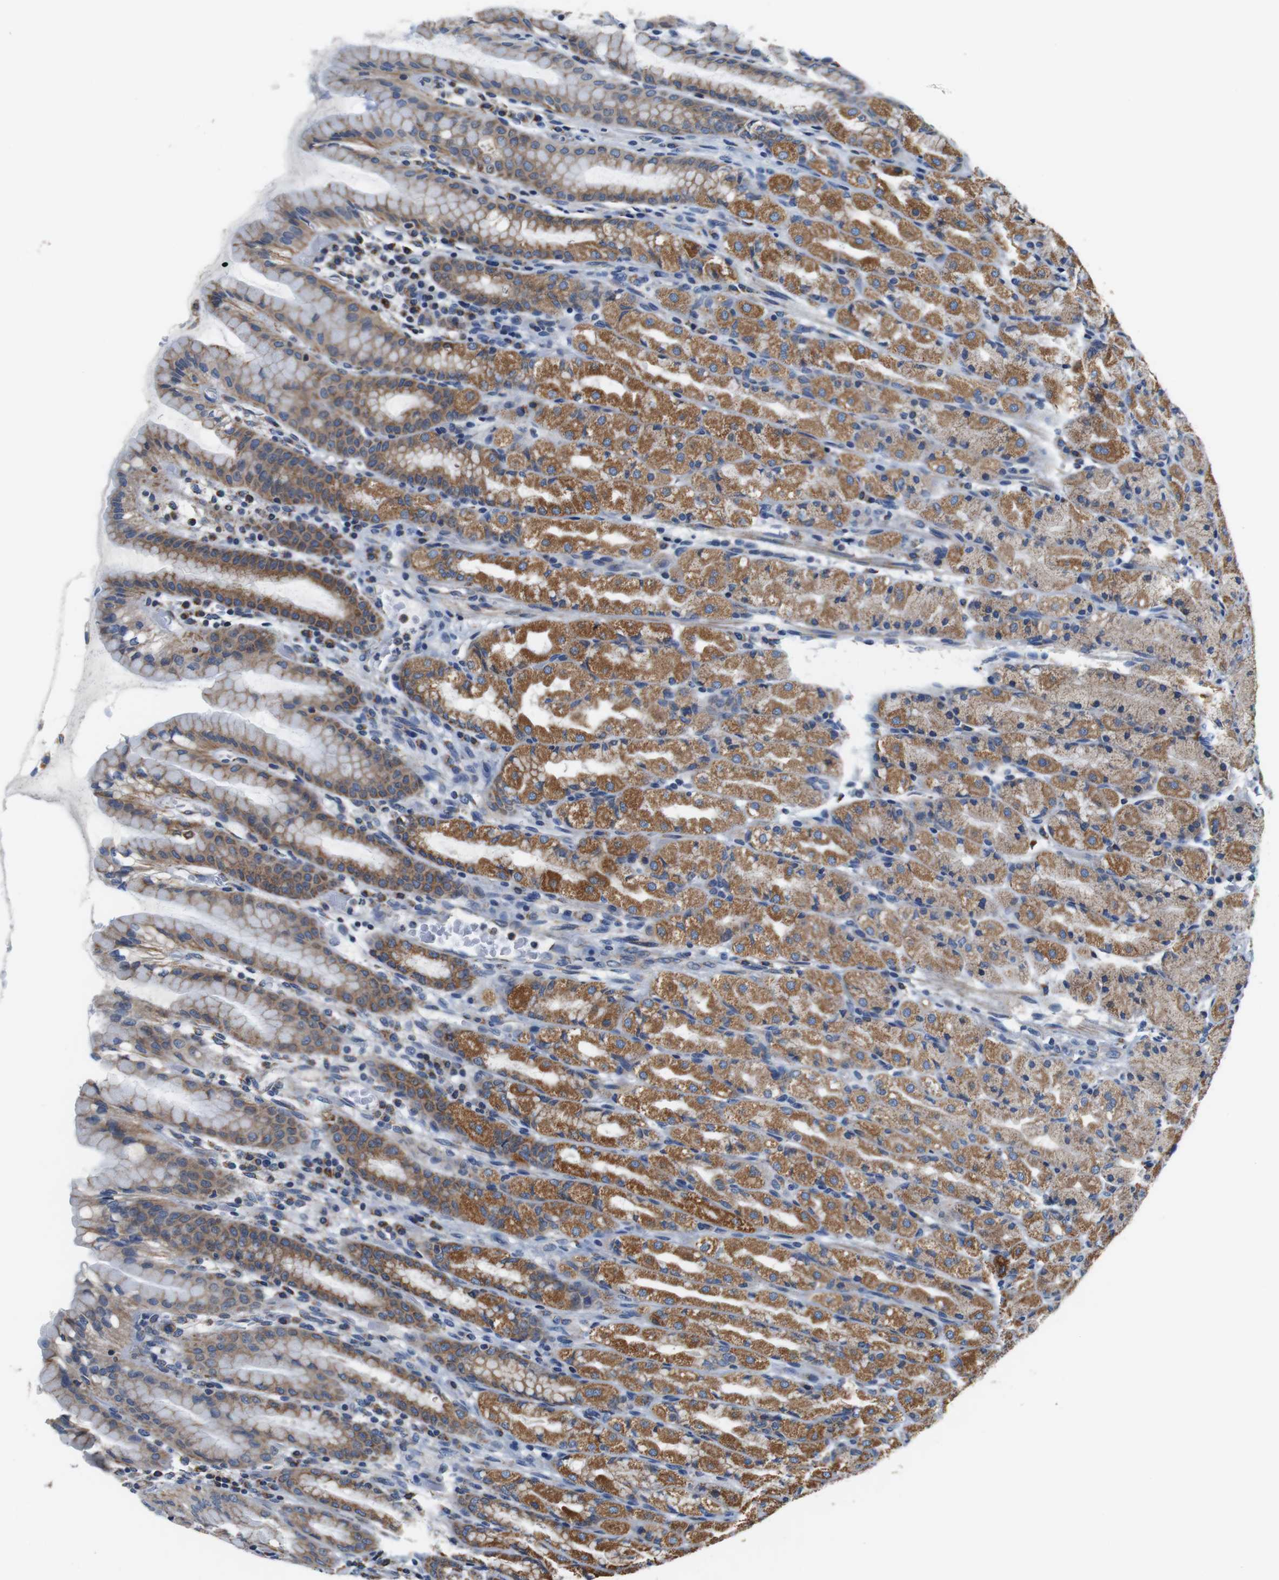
{"staining": {"intensity": "moderate", "quantity": ">75%", "location": "cytoplasmic/membranous"}, "tissue": "stomach", "cell_type": "Glandular cells", "image_type": "normal", "snomed": [{"axis": "morphology", "description": "Normal tissue, NOS"}, {"axis": "topography", "description": "Stomach, upper"}], "caption": "Unremarkable stomach demonstrates moderate cytoplasmic/membranous positivity in approximately >75% of glandular cells Using DAB (brown) and hematoxylin (blue) stains, captured at high magnification using brightfield microscopy..", "gene": "LRP4", "patient": {"sex": "male", "age": 68}}